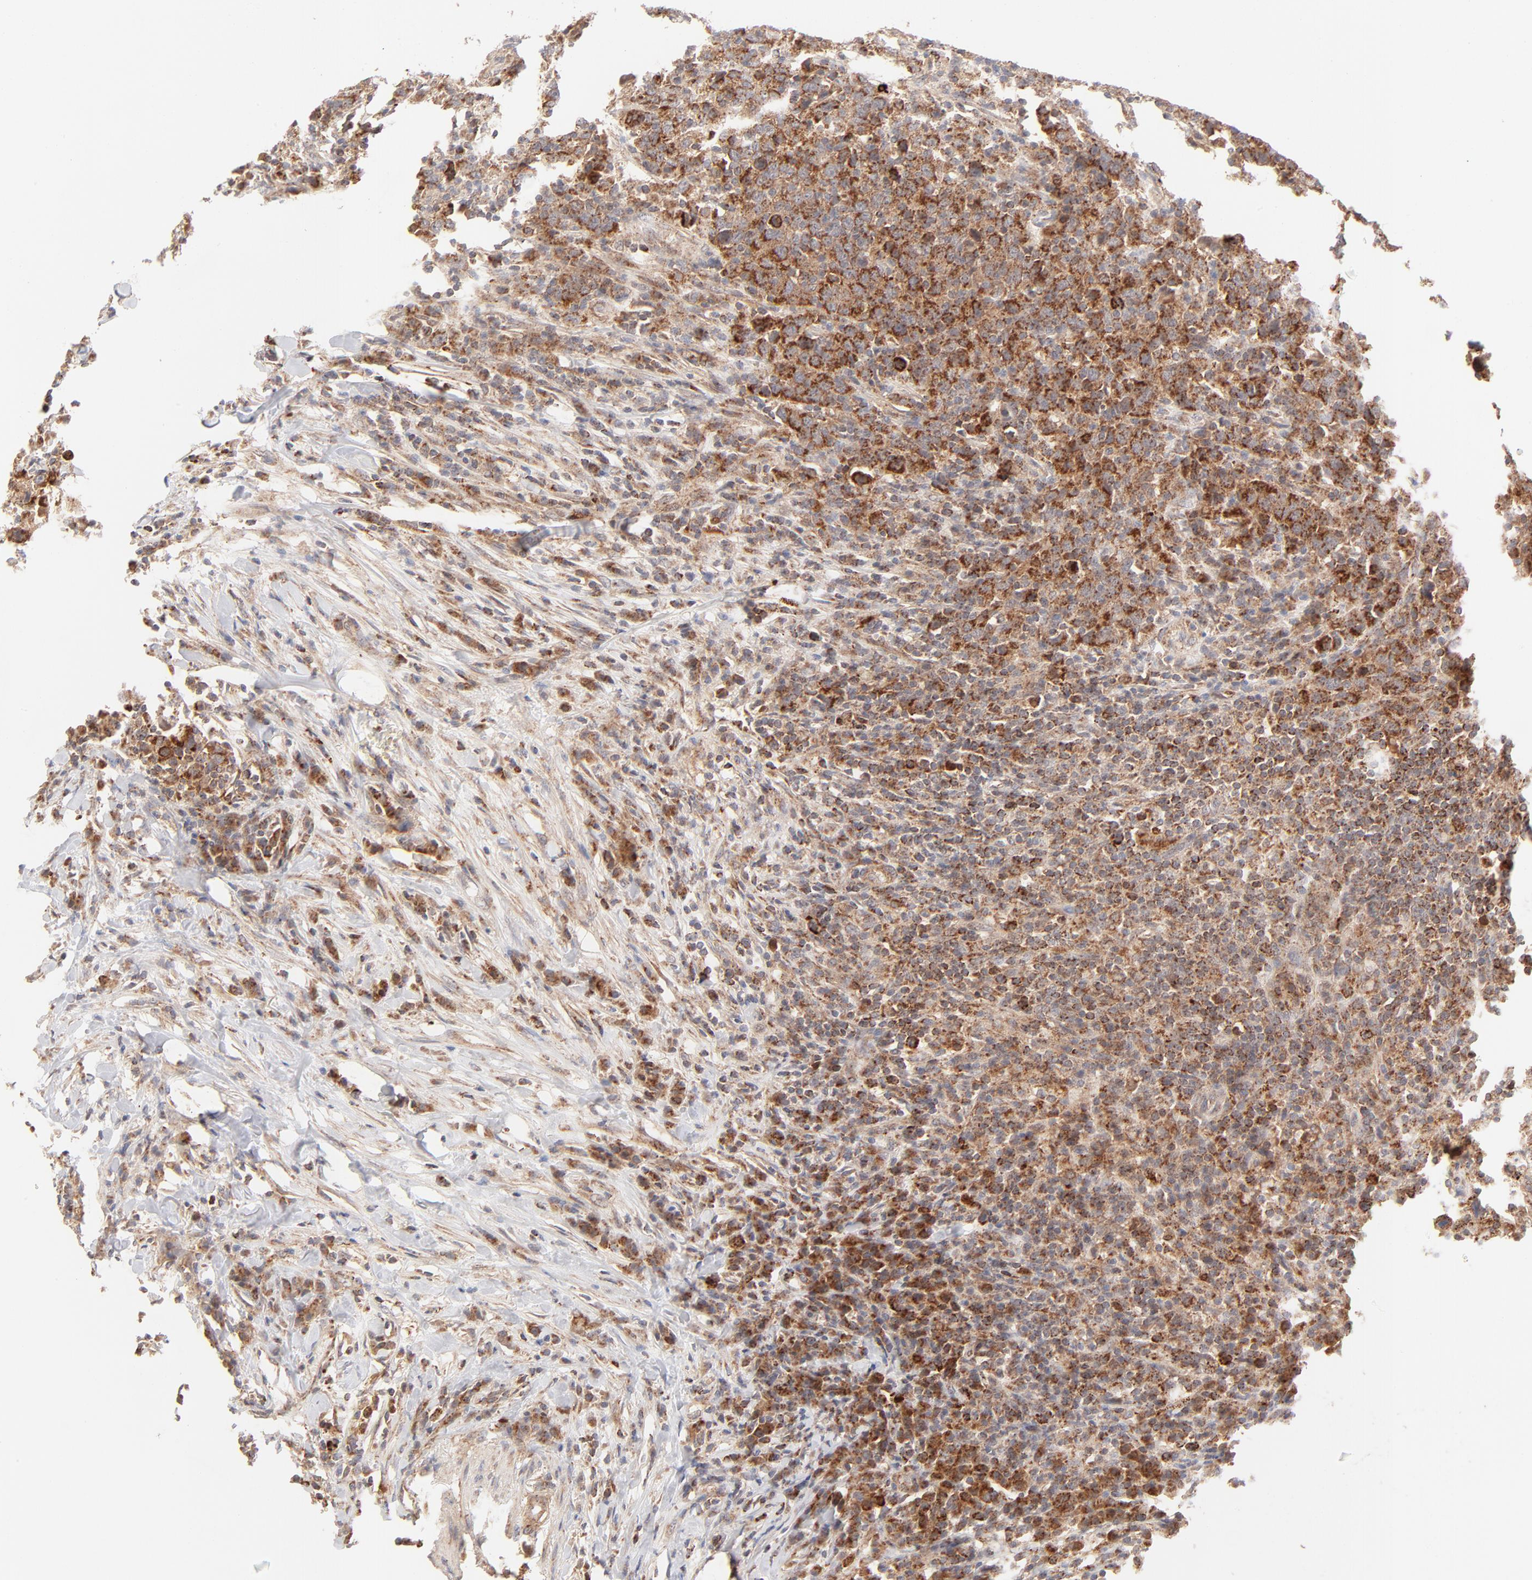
{"staining": {"intensity": "strong", "quantity": ">75%", "location": "cytoplasmic/membranous"}, "tissue": "urothelial cancer", "cell_type": "Tumor cells", "image_type": "cancer", "snomed": [{"axis": "morphology", "description": "Urothelial carcinoma, High grade"}, {"axis": "topography", "description": "Urinary bladder"}], "caption": "Urothelial cancer was stained to show a protein in brown. There is high levels of strong cytoplasmic/membranous positivity in approximately >75% of tumor cells. The staining was performed using DAB to visualize the protein expression in brown, while the nuclei were stained in blue with hematoxylin (Magnification: 20x).", "gene": "CSPG4", "patient": {"sex": "male", "age": 61}}